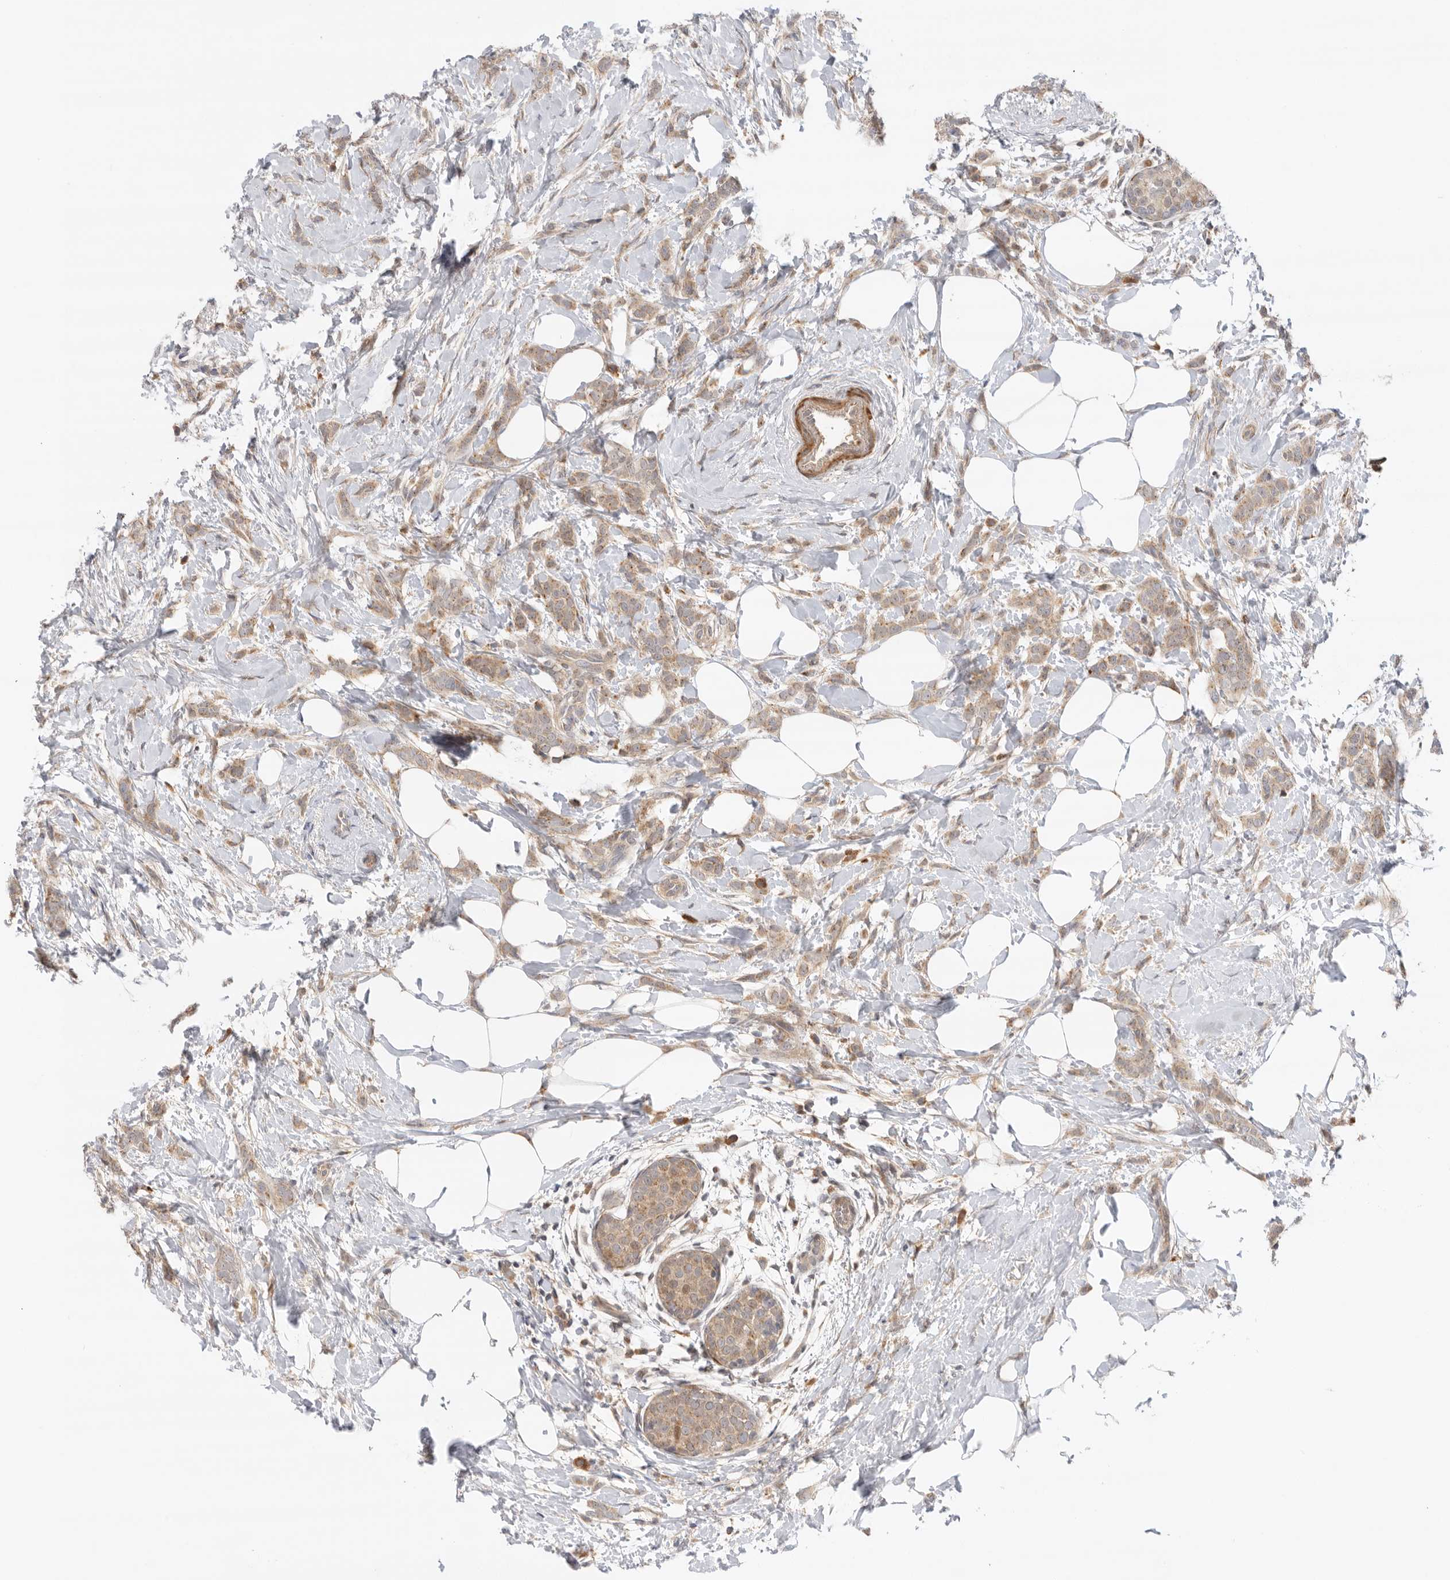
{"staining": {"intensity": "weak", "quantity": ">75%", "location": "cytoplasmic/membranous"}, "tissue": "breast cancer", "cell_type": "Tumor cells", "image_type": "cancer", "snomed": [{"axis": "morphology", "description": "Lobular carcinoma, in situ"}, {"axis": "morphology", "description": "Lobular carcinoma"}, {"axis": "topography", "description": "Breast"}], "caption": "Protein staining exhibits weak cytoplasmic/membranous positivity in about >75% of tumor cells in lobular carcinoma (breast). The protein of interest is stained brown, and the nuclei are stained in blue (DAB IHC with brightfield microscopy, high magnification).", "gene": "GNE", "patient": {"sex": "female", "age": 41}}